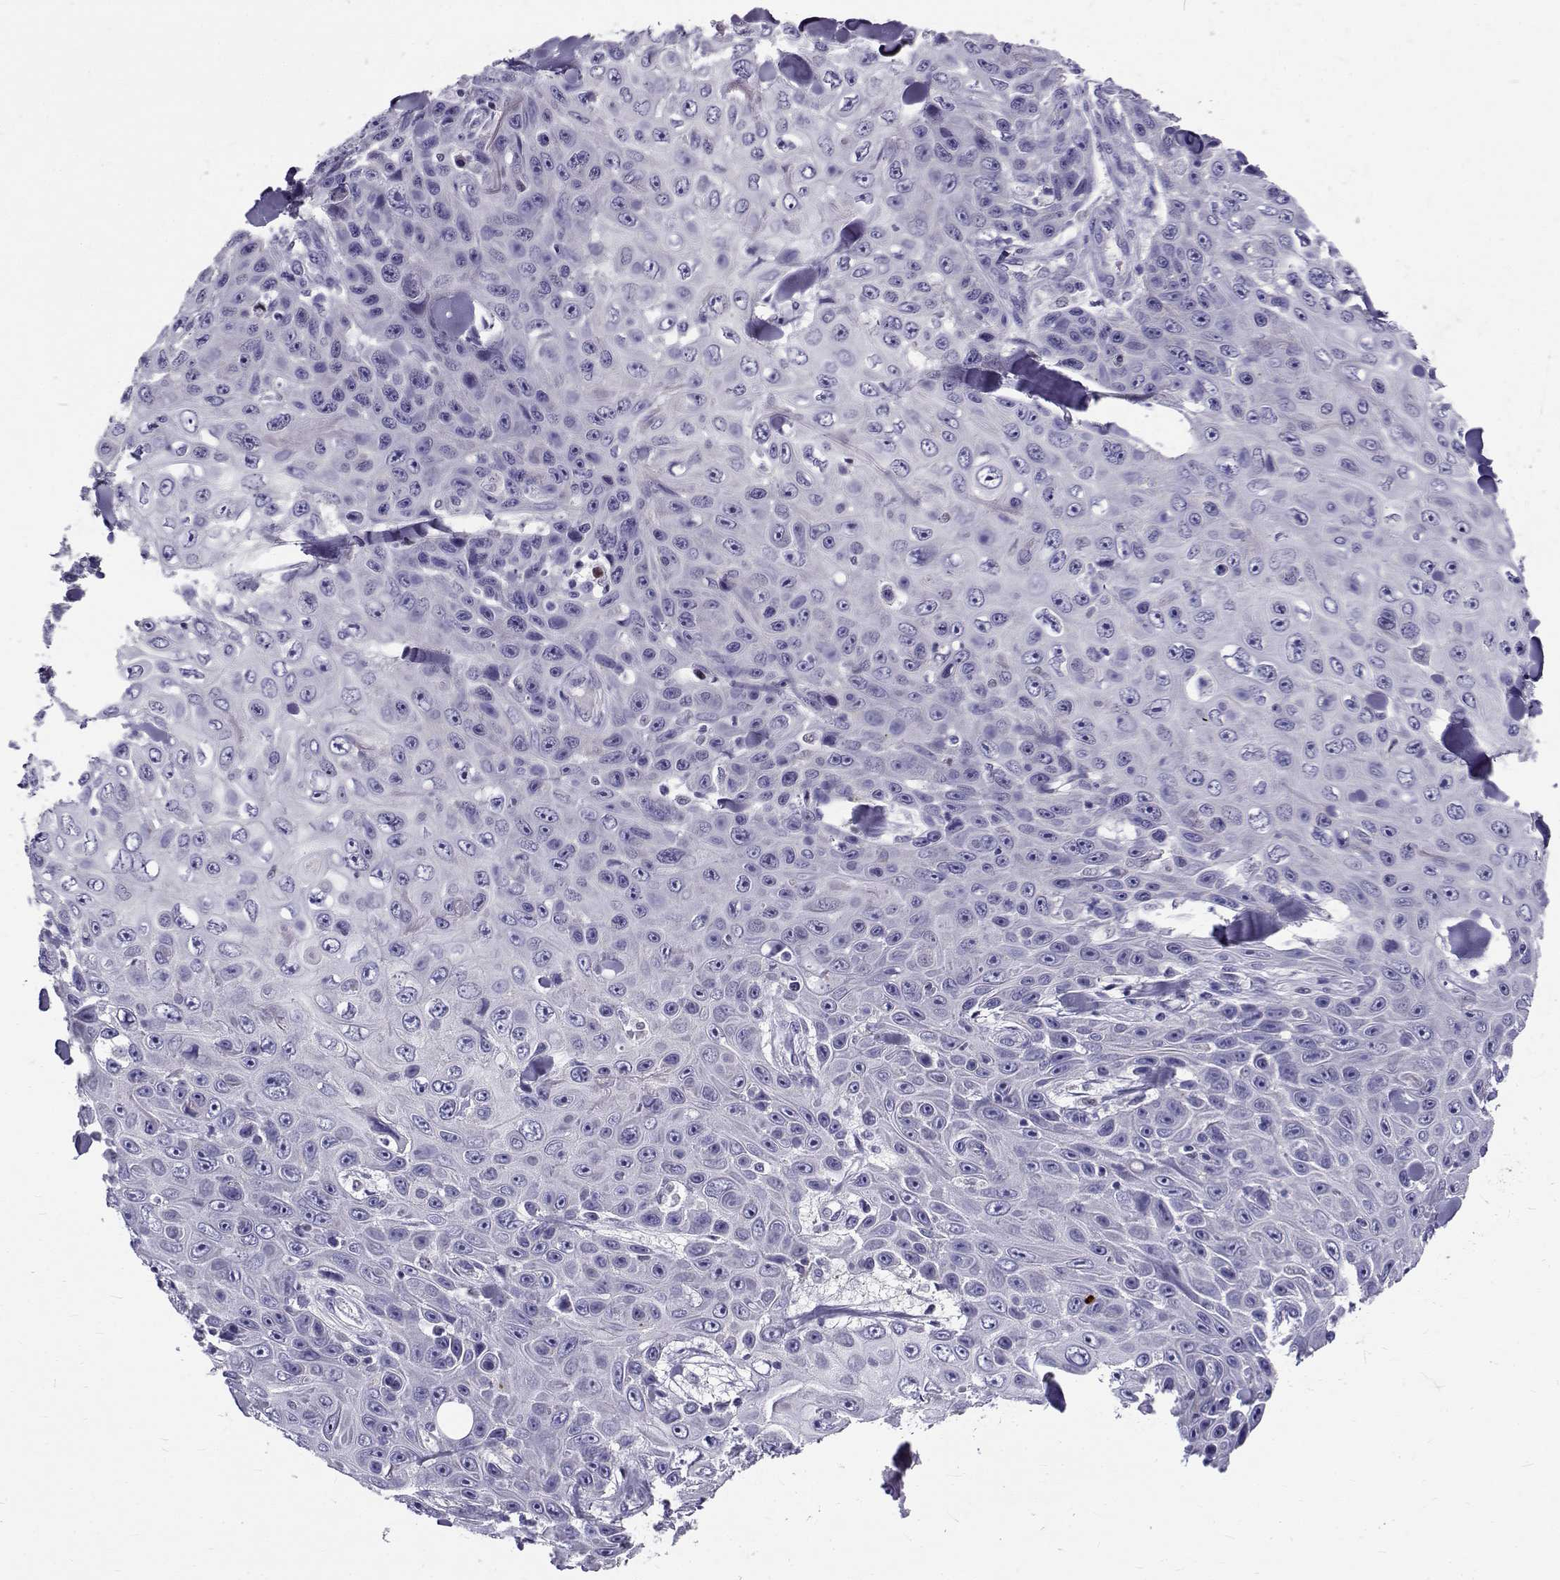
{"staining": {"intensity": "negative", "quantity": "none", "location": "none"}, "tissue": "skin cancer", "cell_type": "Tumor cells", "image_type": "cancer", "snomed": [{"axis": "morphology", "description": "Squamous cell carcinoma, NOS"}, {"axis": "topography", "description": "Skin"}], "caption": "Protein analysis of skin cancer (squamous cell carcinoma) reveals no significant expression in tumor cells.", "gene": "IGSF1", "patient": {"sex": "male", "age": 82}}